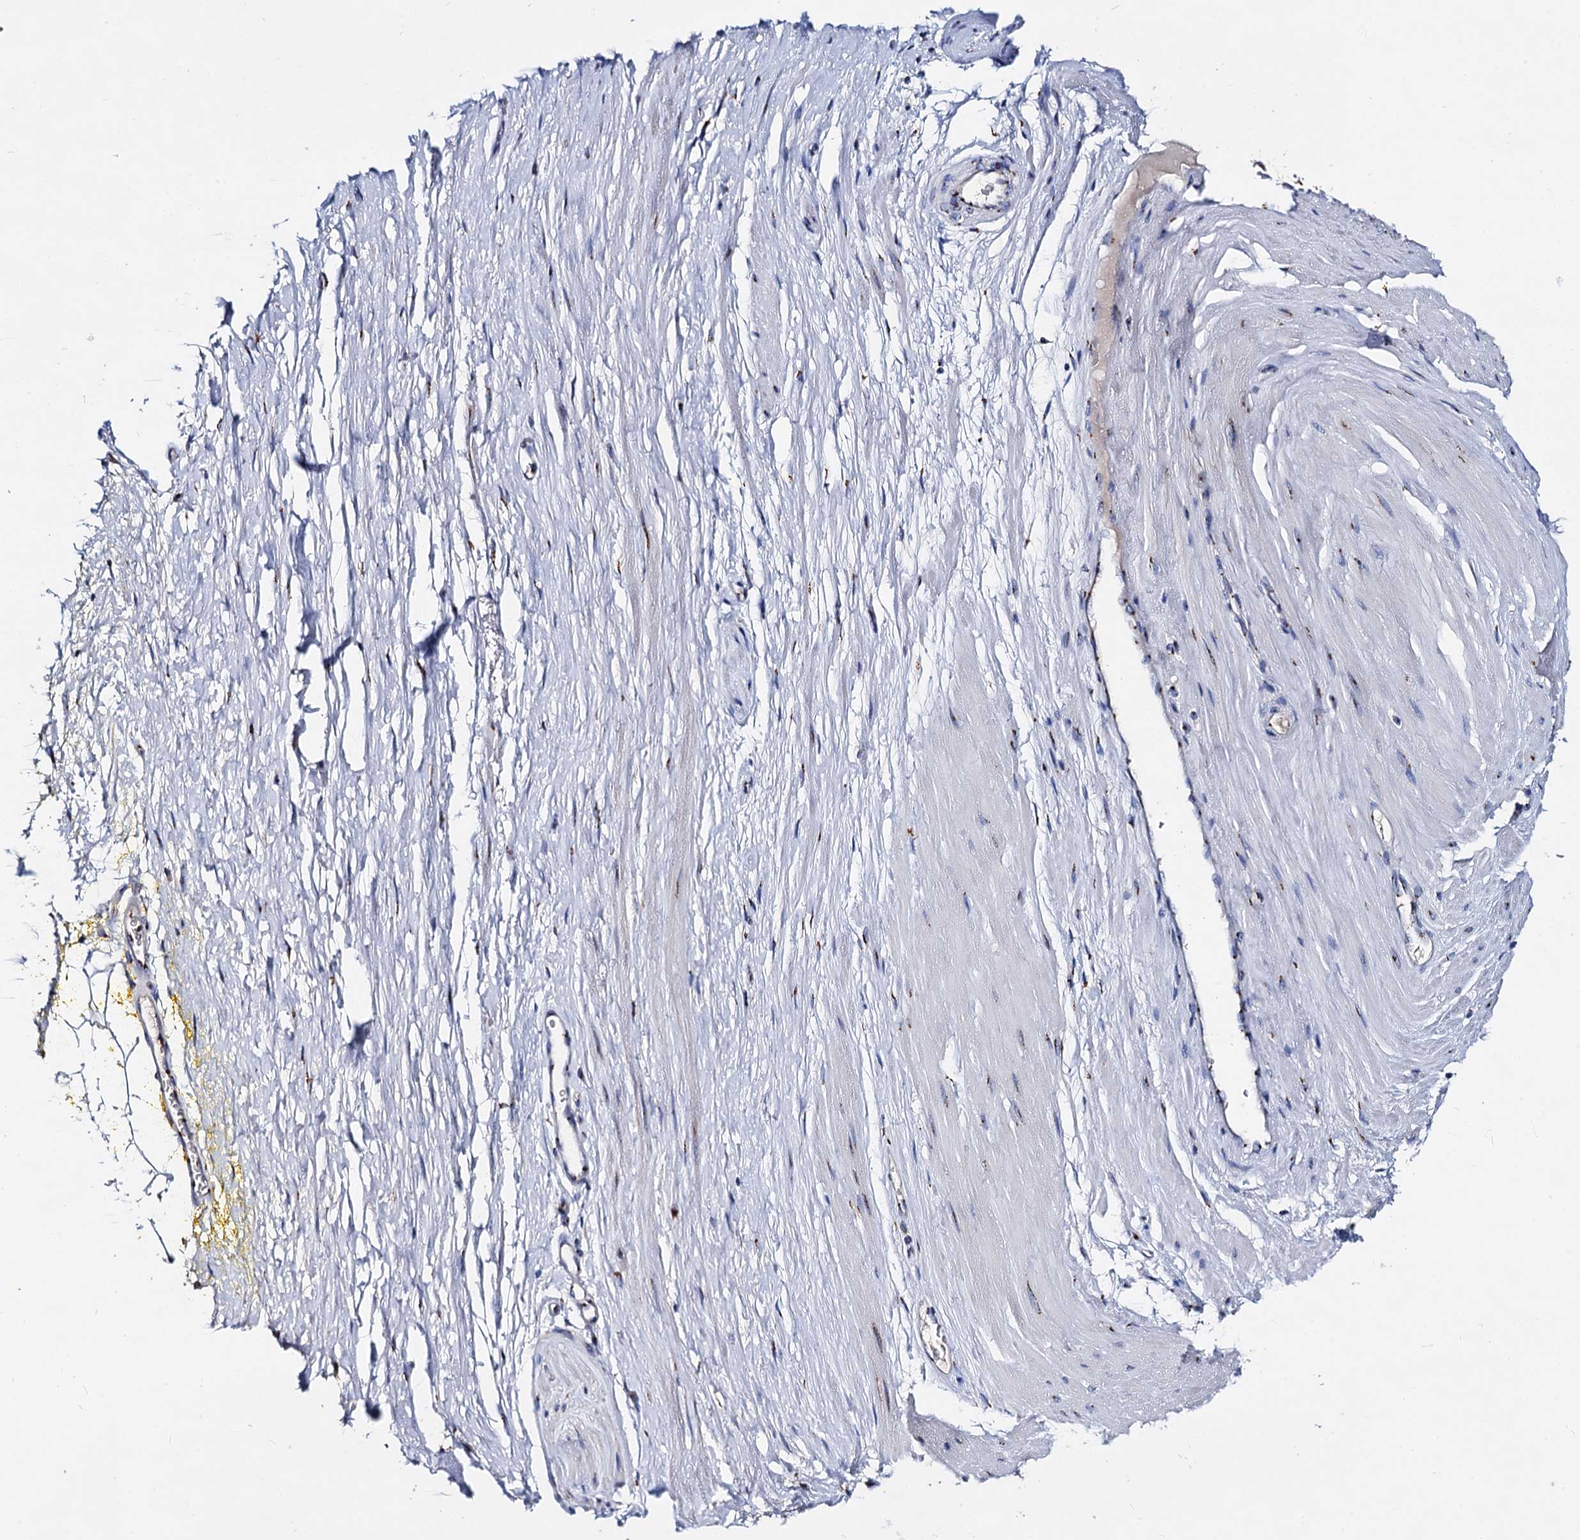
{"staining": {"intensity": "strong", "quantity": "<25%", "location": "cytoplasmic/membranous"}, "tissue": "adipose tissue", "cell_type": "Adipocytes", "image_type": "normal", "snomed": [{"axis": "morphology", "description": "Normal tissue, NOS"}, {"axis": "morphology", "description": "Adenocarcinoma, Low grade"}, {"axis": "topography", "description": "Prostate"}, {"axis": "topography", "description": "Peripheral nerve tissue"}], "caption": "A photomicrograph showing strong cytoplasmic/membranous positivity in approximately <25% of adipocytes in unremarkable adipose tissue, as visualized by brown immunohistochemical staining.", "gene": "TM9SF3", "patient": {"sex": "male", "age": 63}}